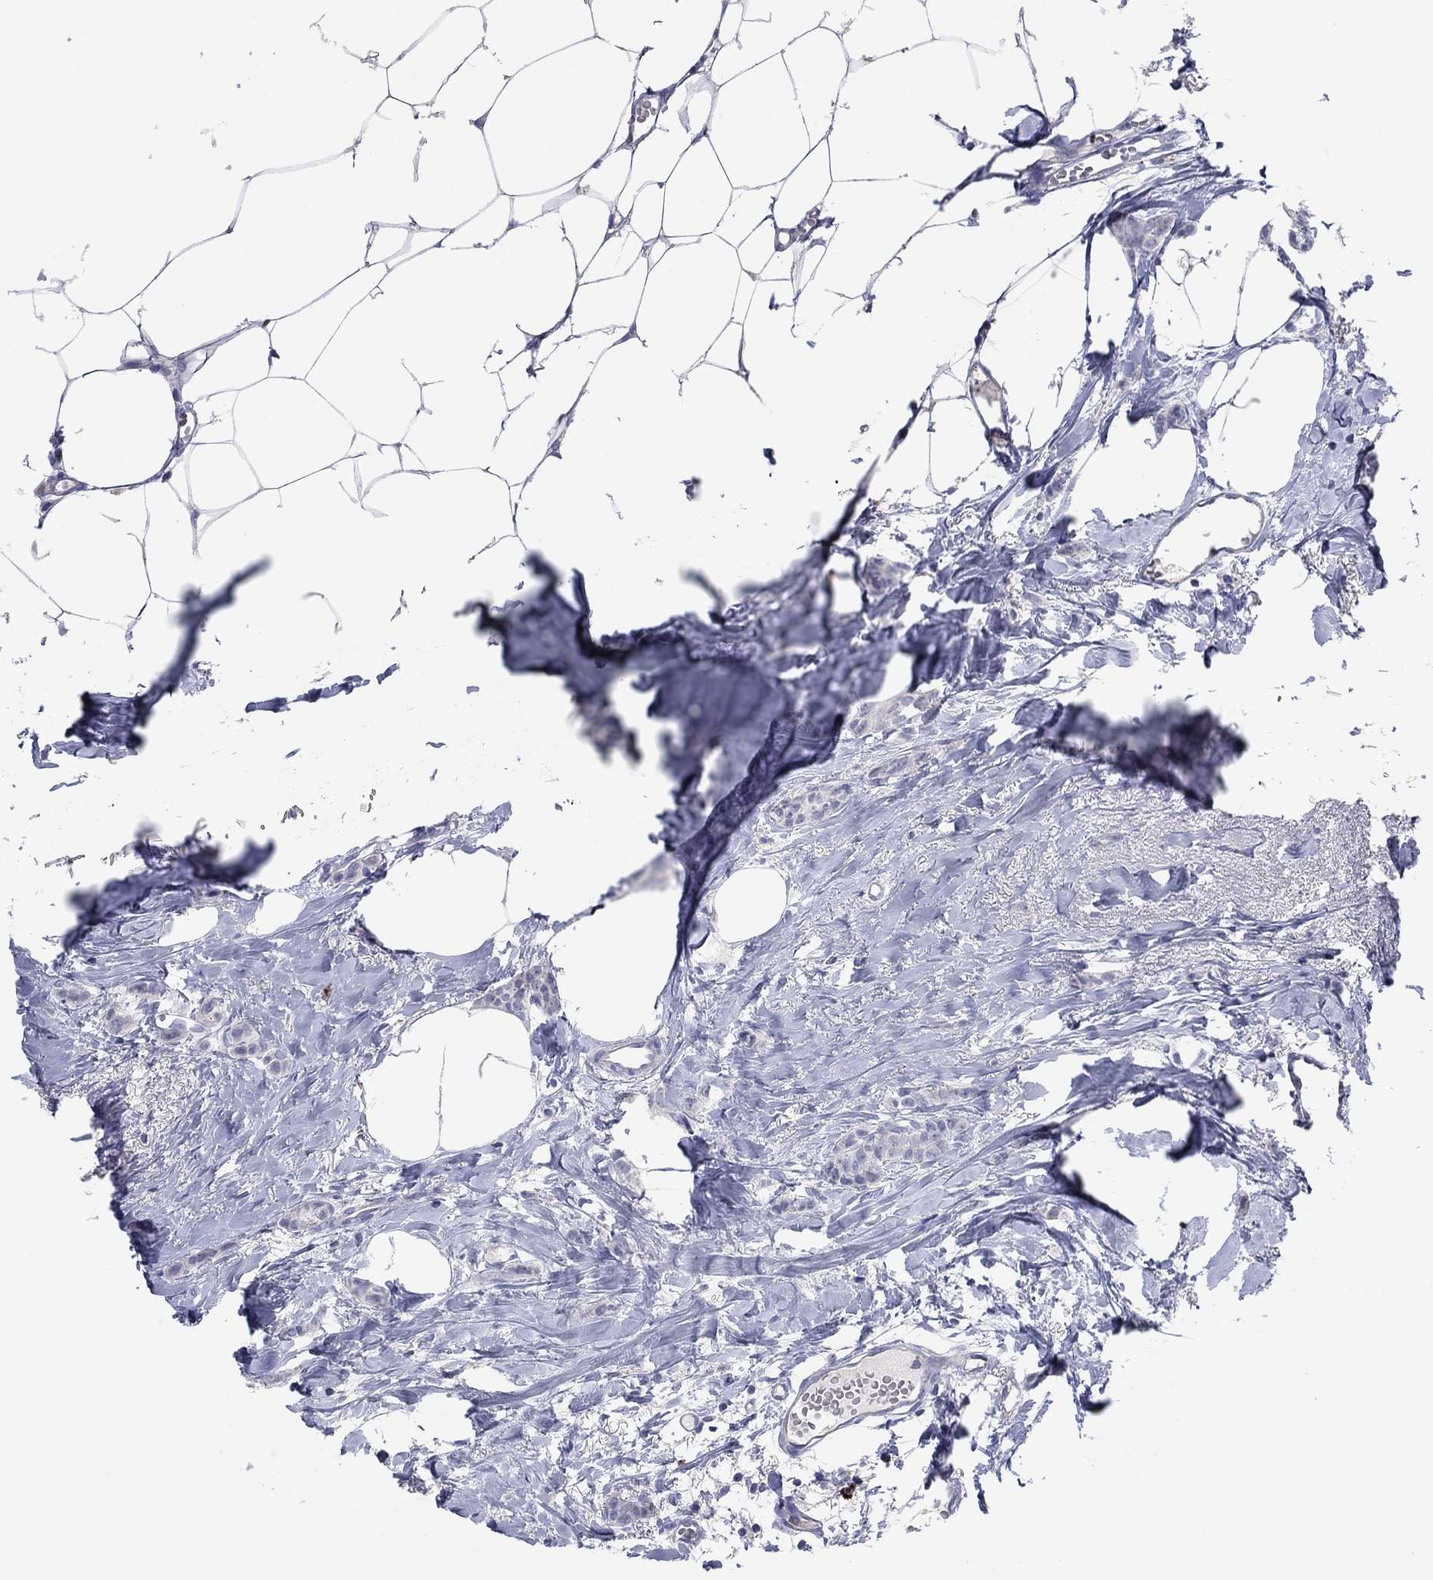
{"staining": {"intensity": "negative", "quantity": "none", "location": "none"}, "tissue": "breast cancer", "cell_type": "Tumor cells", "image_type": "cancer", "snomed": [{"axis": "morphology", "description": "Duct carcinoma"}, {"axis": "topography", "description": "Breast"}], "caption": "The image reveals no significant positivity in tumor cells of infiltrating ductal carcinoma (breast).", "gene": "PVR", "patient": {"sex": "female", "age": 85}}